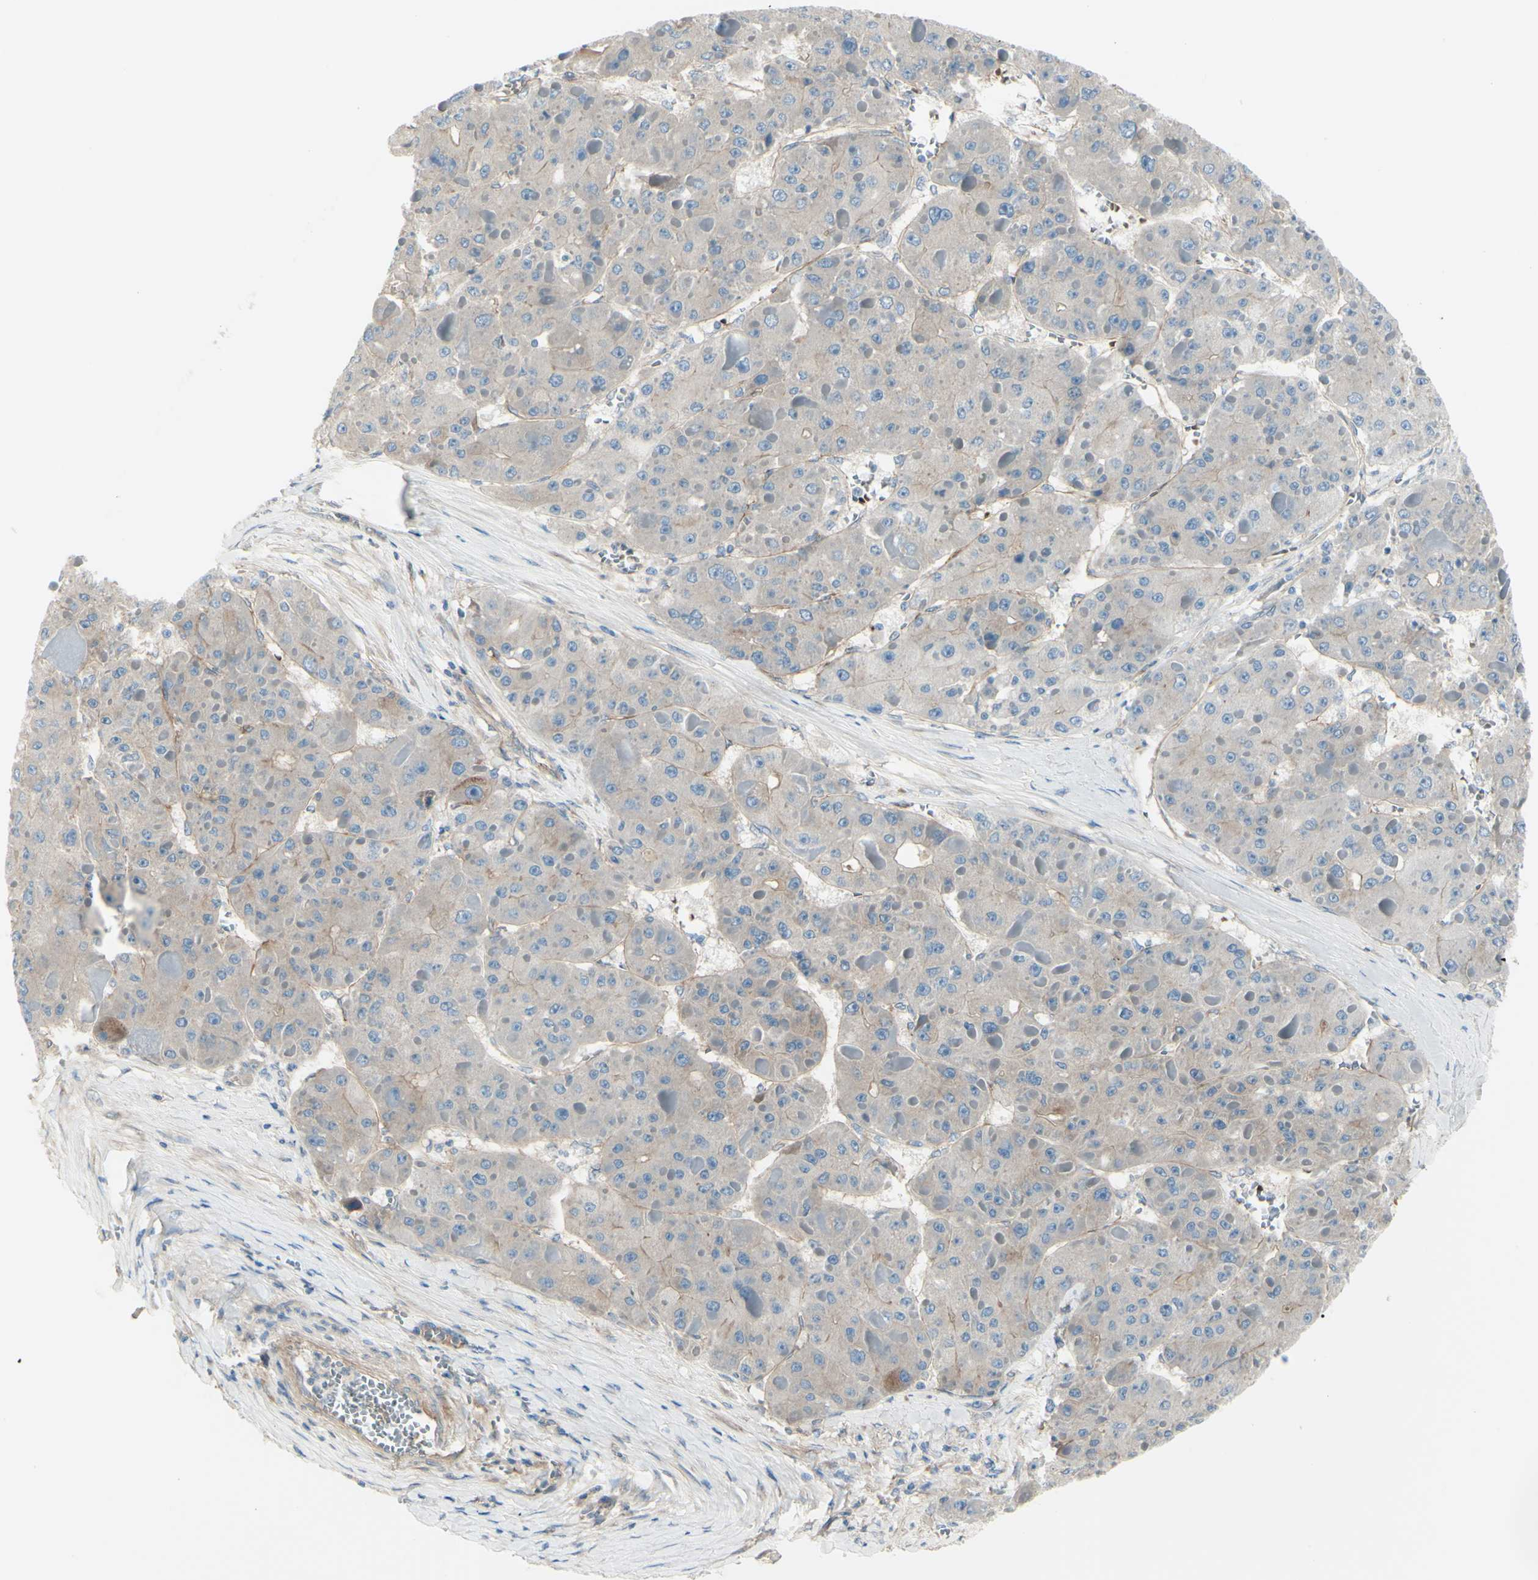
{"staining": {"intensity": "weak", "quantity": ">75%", "location": "cytoplasmic/membranous"}, "tissue": "liver cancer", "cell_type": "Tumor cells", "image_type": "cancer", "snomed": [{"axis": "morphology", "description": "Carcinoma, Hepatocellular, NOS"}, {"axis": "topography", "description": "Liver"}], "caption": "This is an image of immunohistochemistry (IHC) staining of liver cancer, which shows weak positivity in the cytoplasmic/membranous of tumor cells.", "gene": "PCDHGA2", "patient": {"sex": "female", "age": 73}}